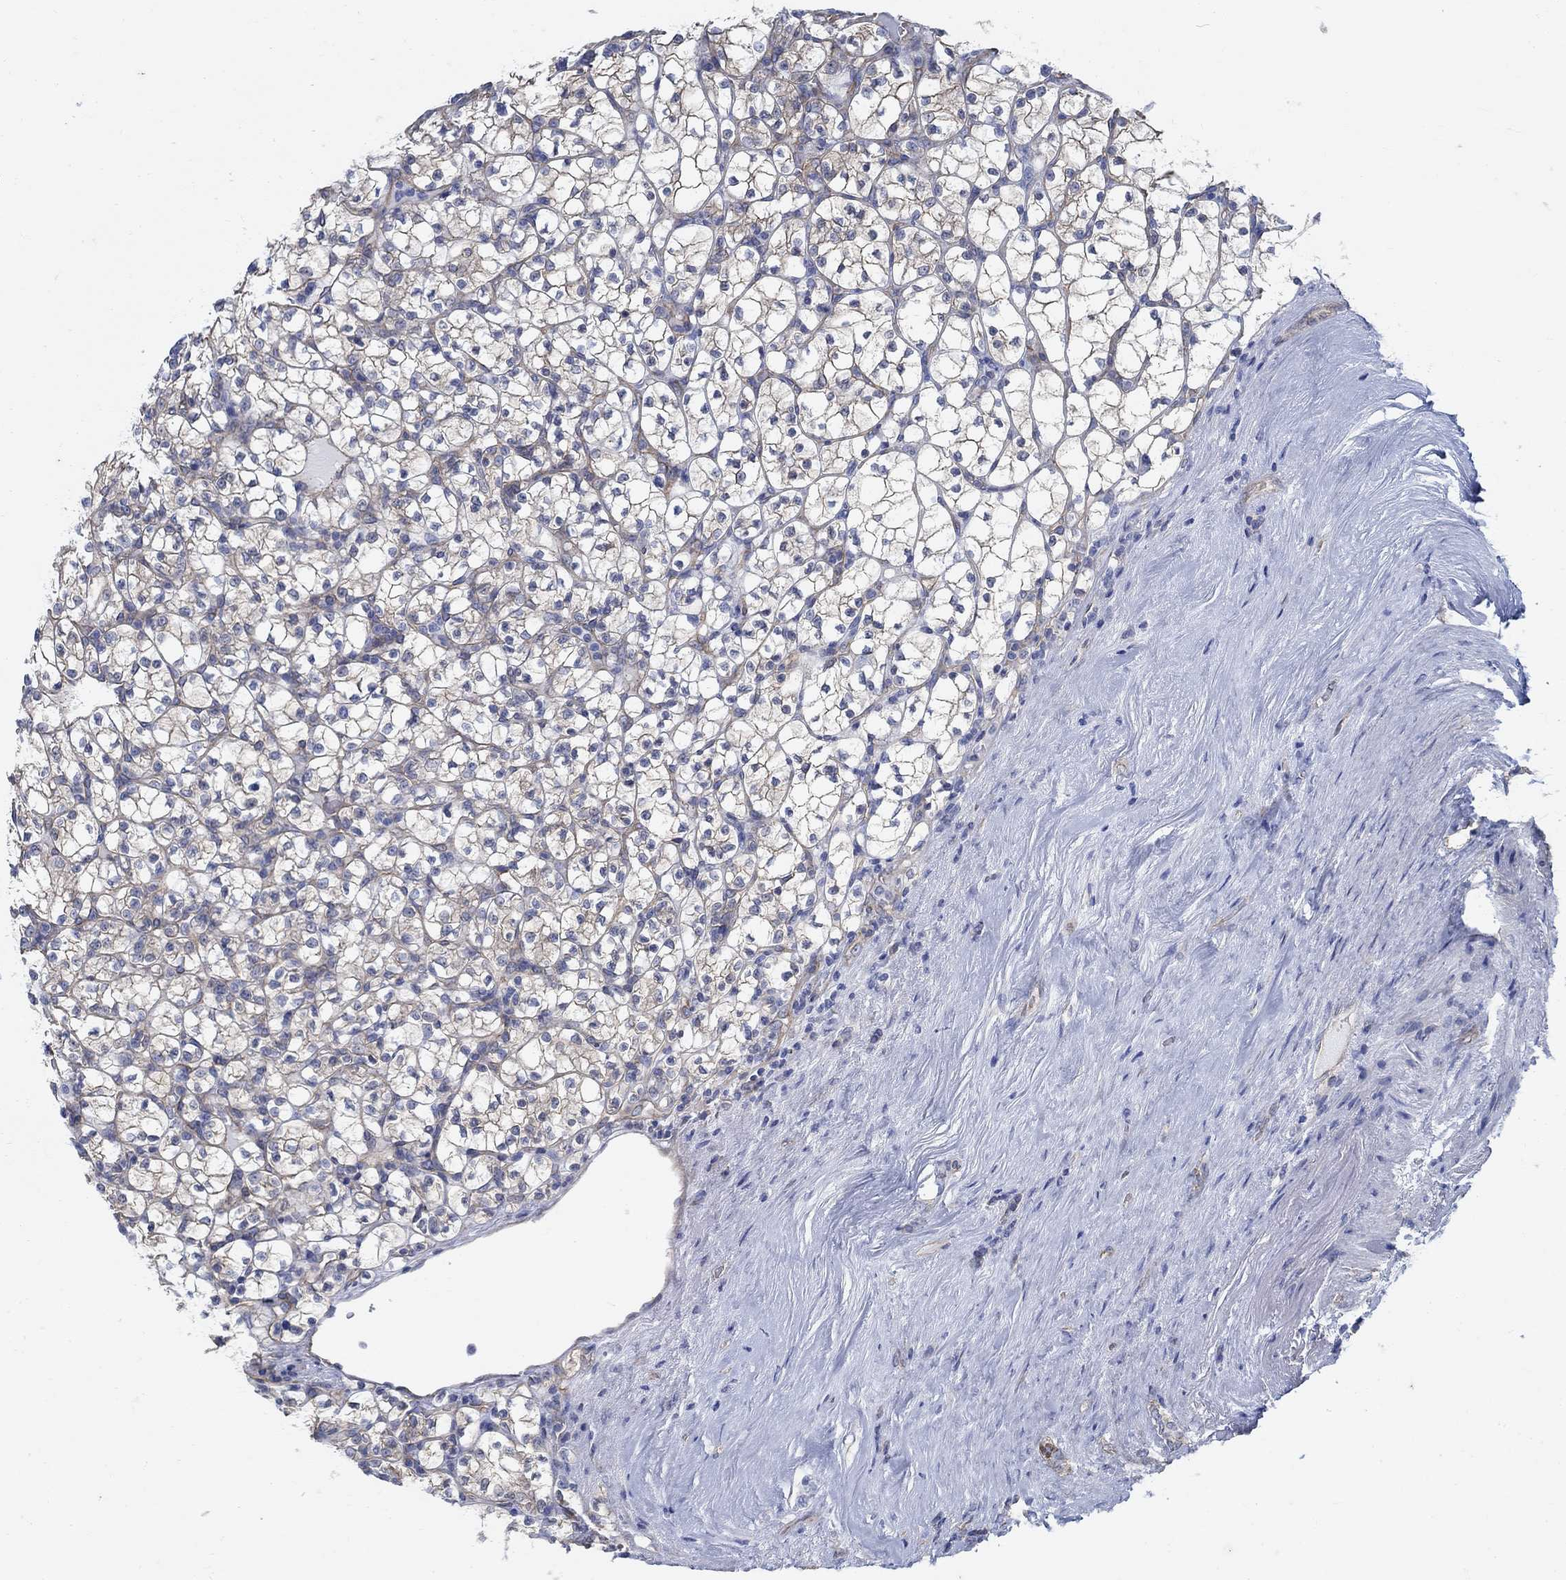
{"staining": {"intensity": "negative", "quantity": "none", "location": "none"}, "tissue": "renal cancer", "cell_type": "Tumor cells", "image_type": "cancer", "snomed": [{"axis": "morphology", "description": "Adenocarcinoma, NOS"}, {"axis": "topography", "description": "Kidney"}], "caption": "This is an immunohistochemistry (IHC) image of renal adenocarcinoma. There is no staining in tumor cells.", "gene": "TMEM198", "patient": {"sex": "female", "age": 89}}